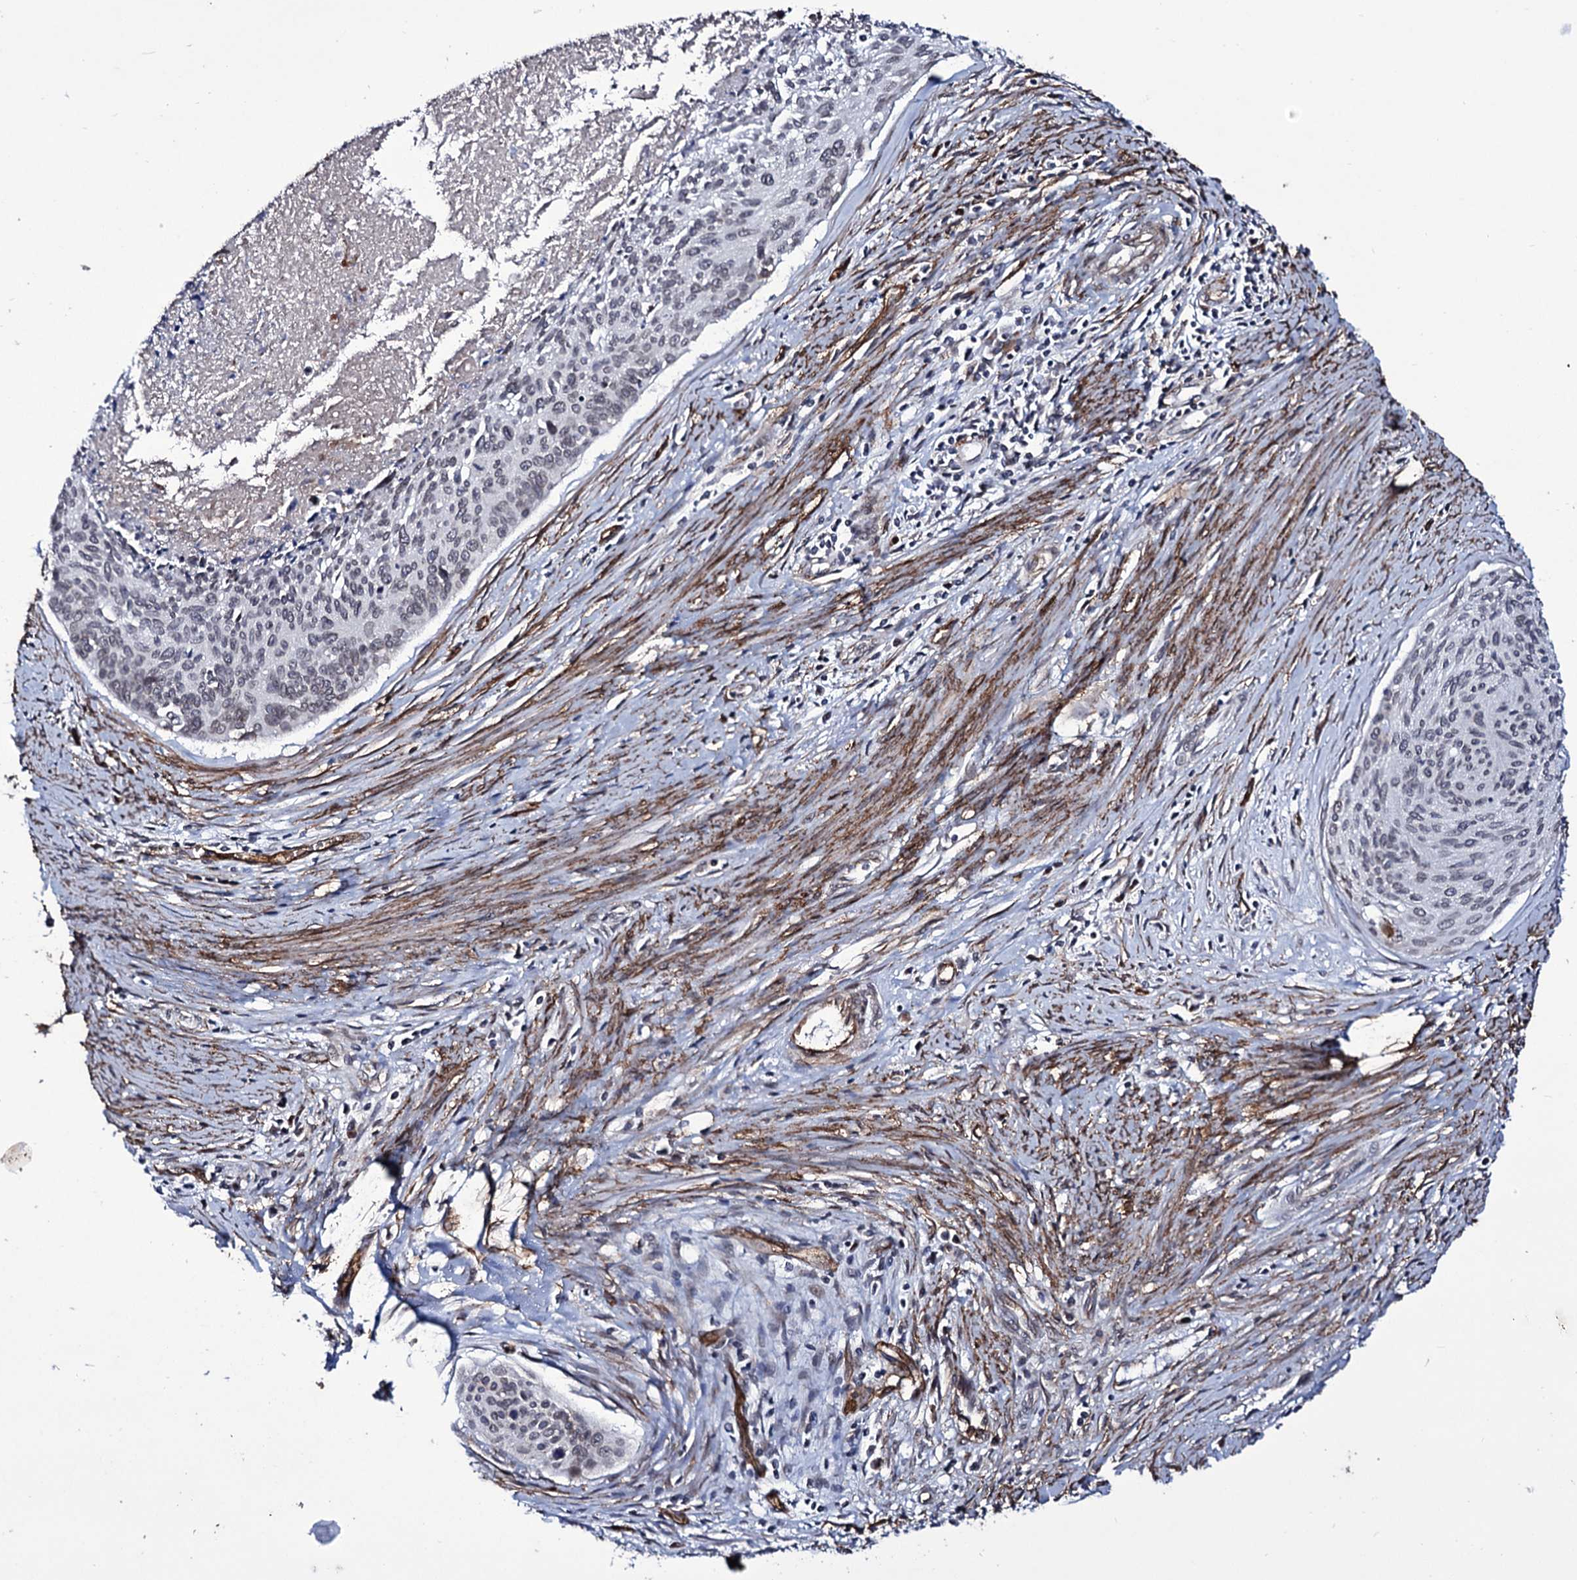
{"staining": {"intensity": "negative", "quantity": "none", "location": "none"}, "tissue": "cervical cancer", "cell_type": "Tumor cells", "image_type": "cancer", "snomed": [{"axis": "morphology", "description": "Squamous cell carcinoma, NOS"}, {"axis": "topography", "description": "Cervix"}], "caption": "IHC of squamous cell carcinoma (cervical) shows no staining in tumor cells.", "gene": "ZC3H12C", "patient": {"sex": "female", "age": 55}}